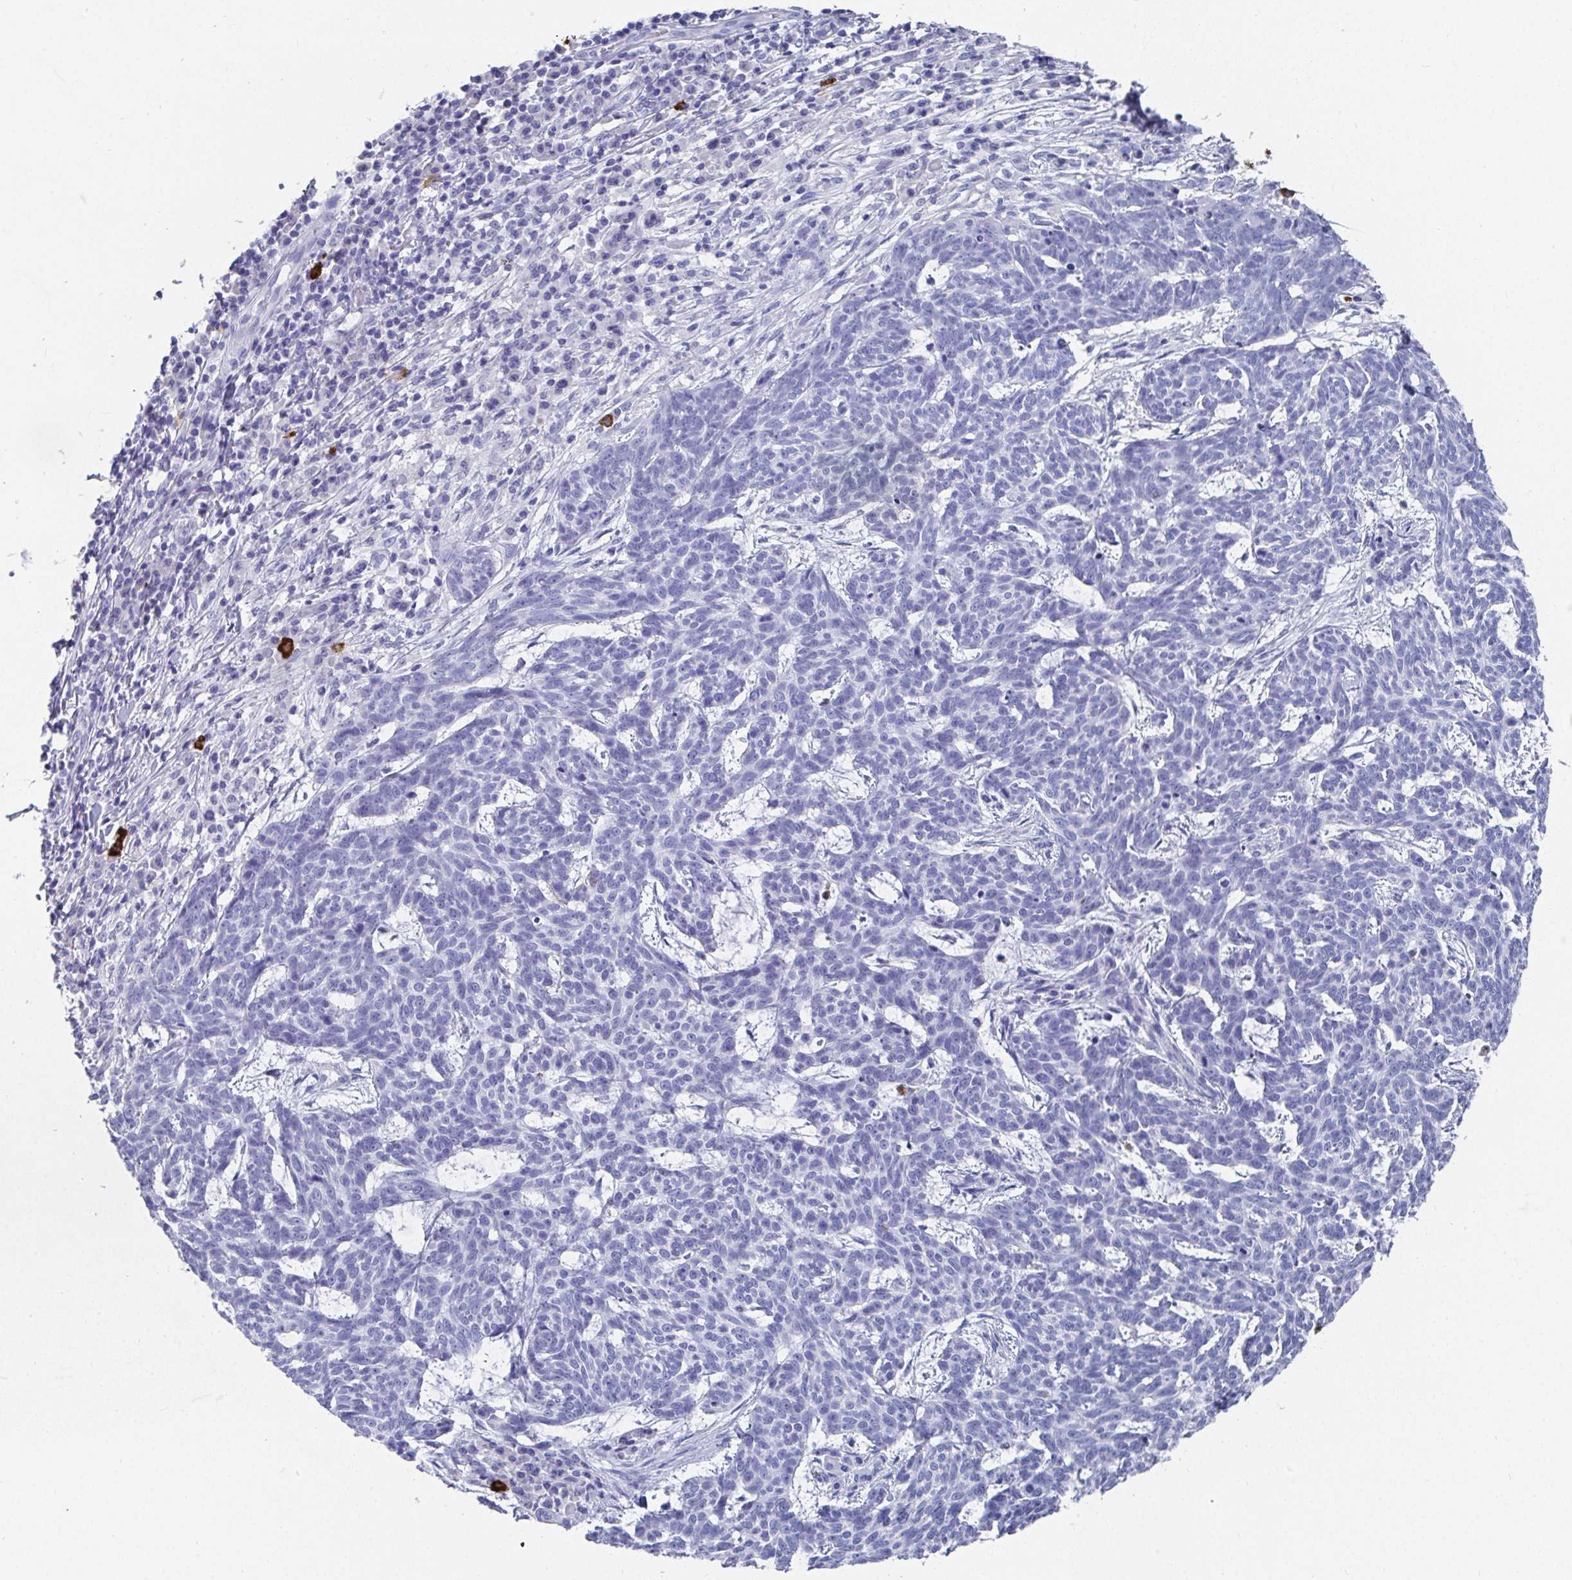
{"staining": {"intensity": "negative", "quantity": "none", "location": "none"}, "tissue": "skin cancer", "cell_type": "Tumor cells", "image_type": "cancer", "snomed": [{"axis": "morphology", "description": "Basal cell carcinoma"}, {"axis": "topography", "description": "Skin"}], "caption": "Immunohistochemistry of skin basal cell carcinoma demonstrates no expression in tumor cells.", "gene": "GRIA1", "patient": {"sex": "female", "age": 93}}